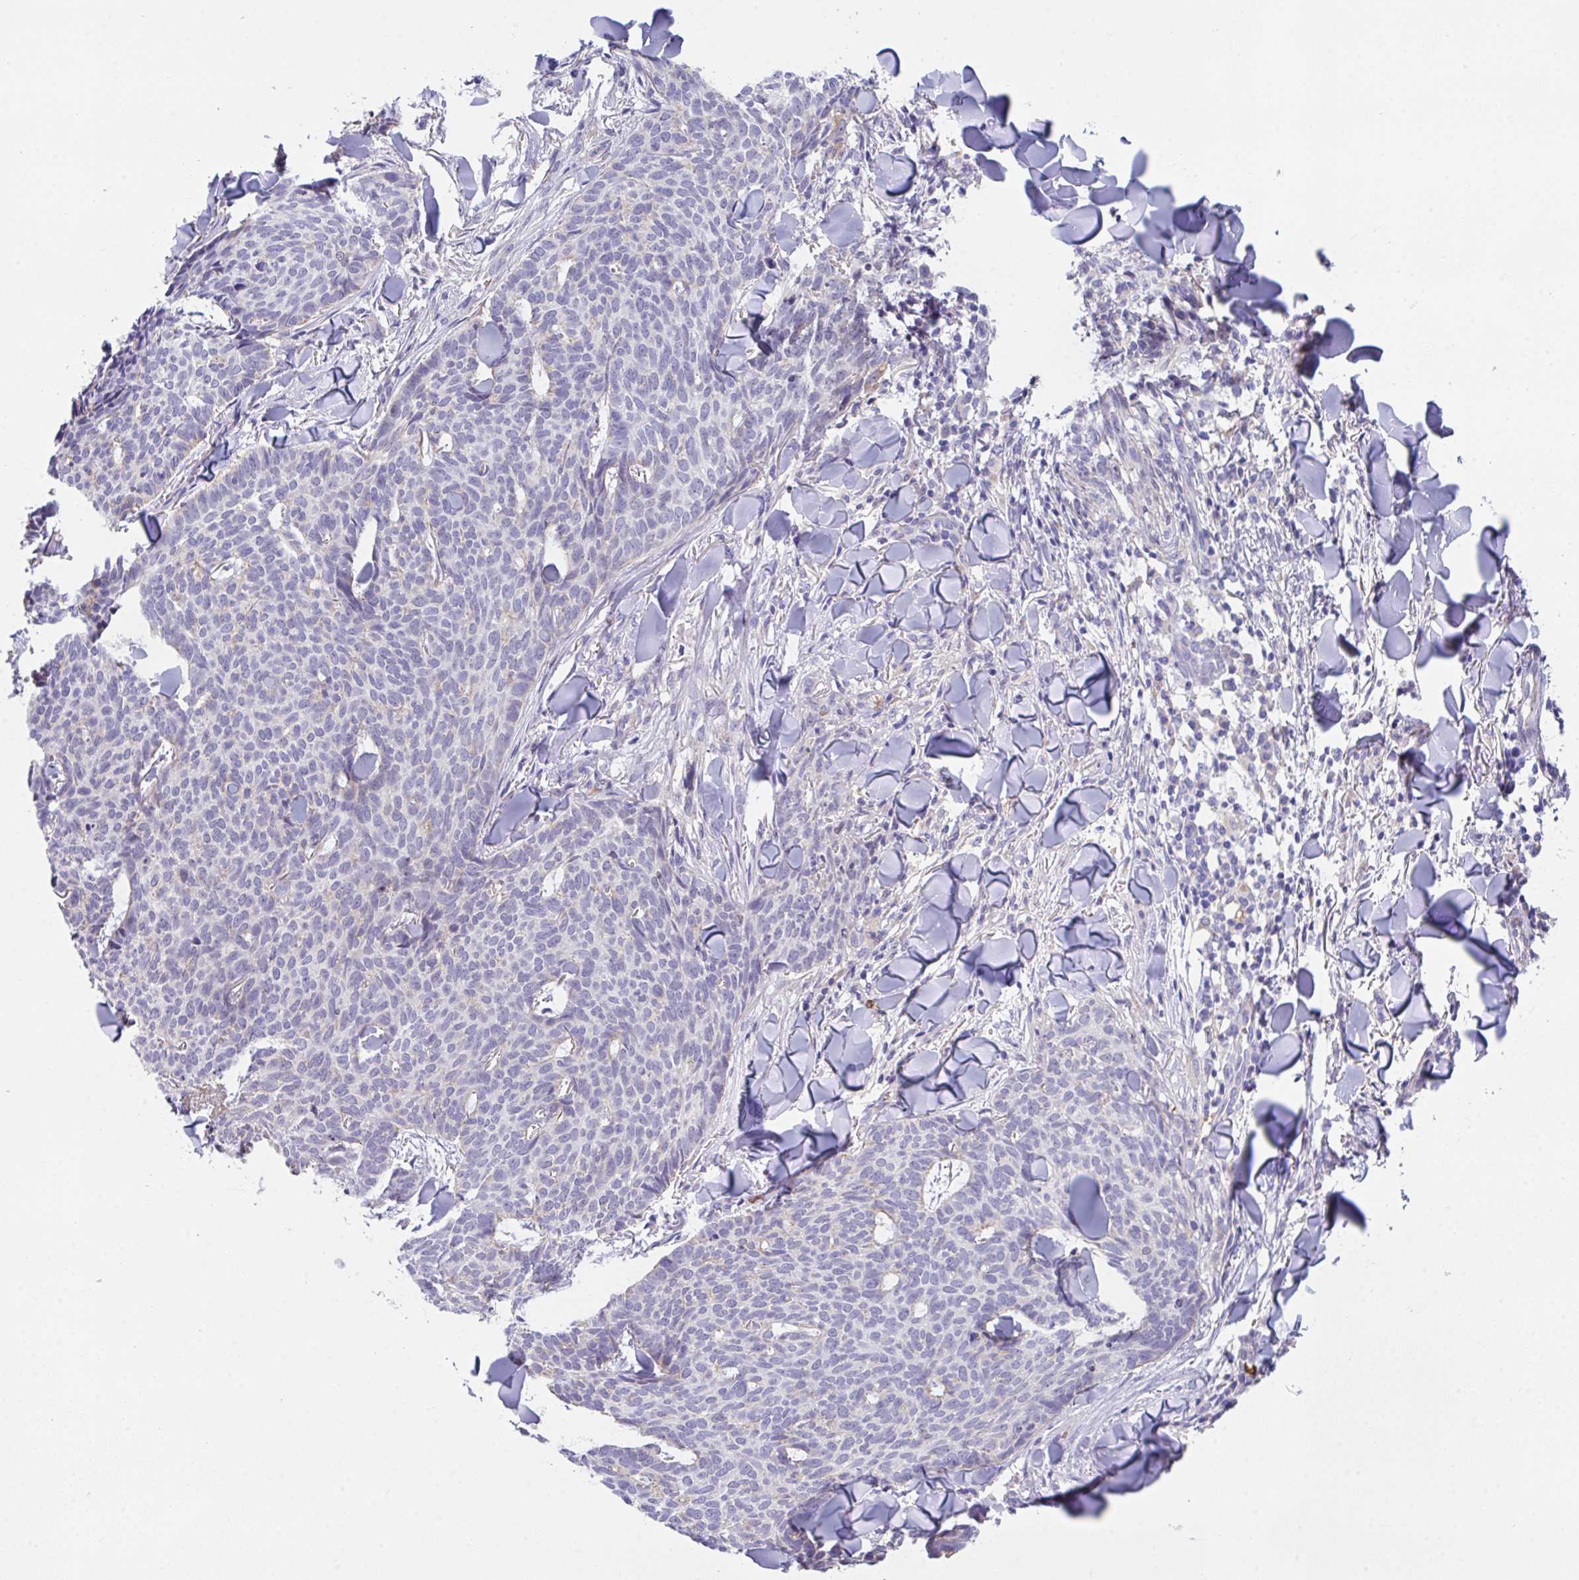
{"staining": {"intensity": "negative", "quantity": "none", "location": "none"}, "tissue": "skin cancer", "cell_type": "Tumor cells", "image_type": "cancer", "snomed": [{"axis": "morphology", "description": "Normal tissue, NOS"}, {"axis": "morphology", "description": "Basal cell carcinoma"}, {"axis": "topography", "description": "Skin"}], "caption": "DAB immunohistochemical staining of human skin cancer (basal cell carcinoma) displays no significant positivity in tumor cells.", "gene": "TFAP2C", "patient": {"sex": "male", "age": 50}}